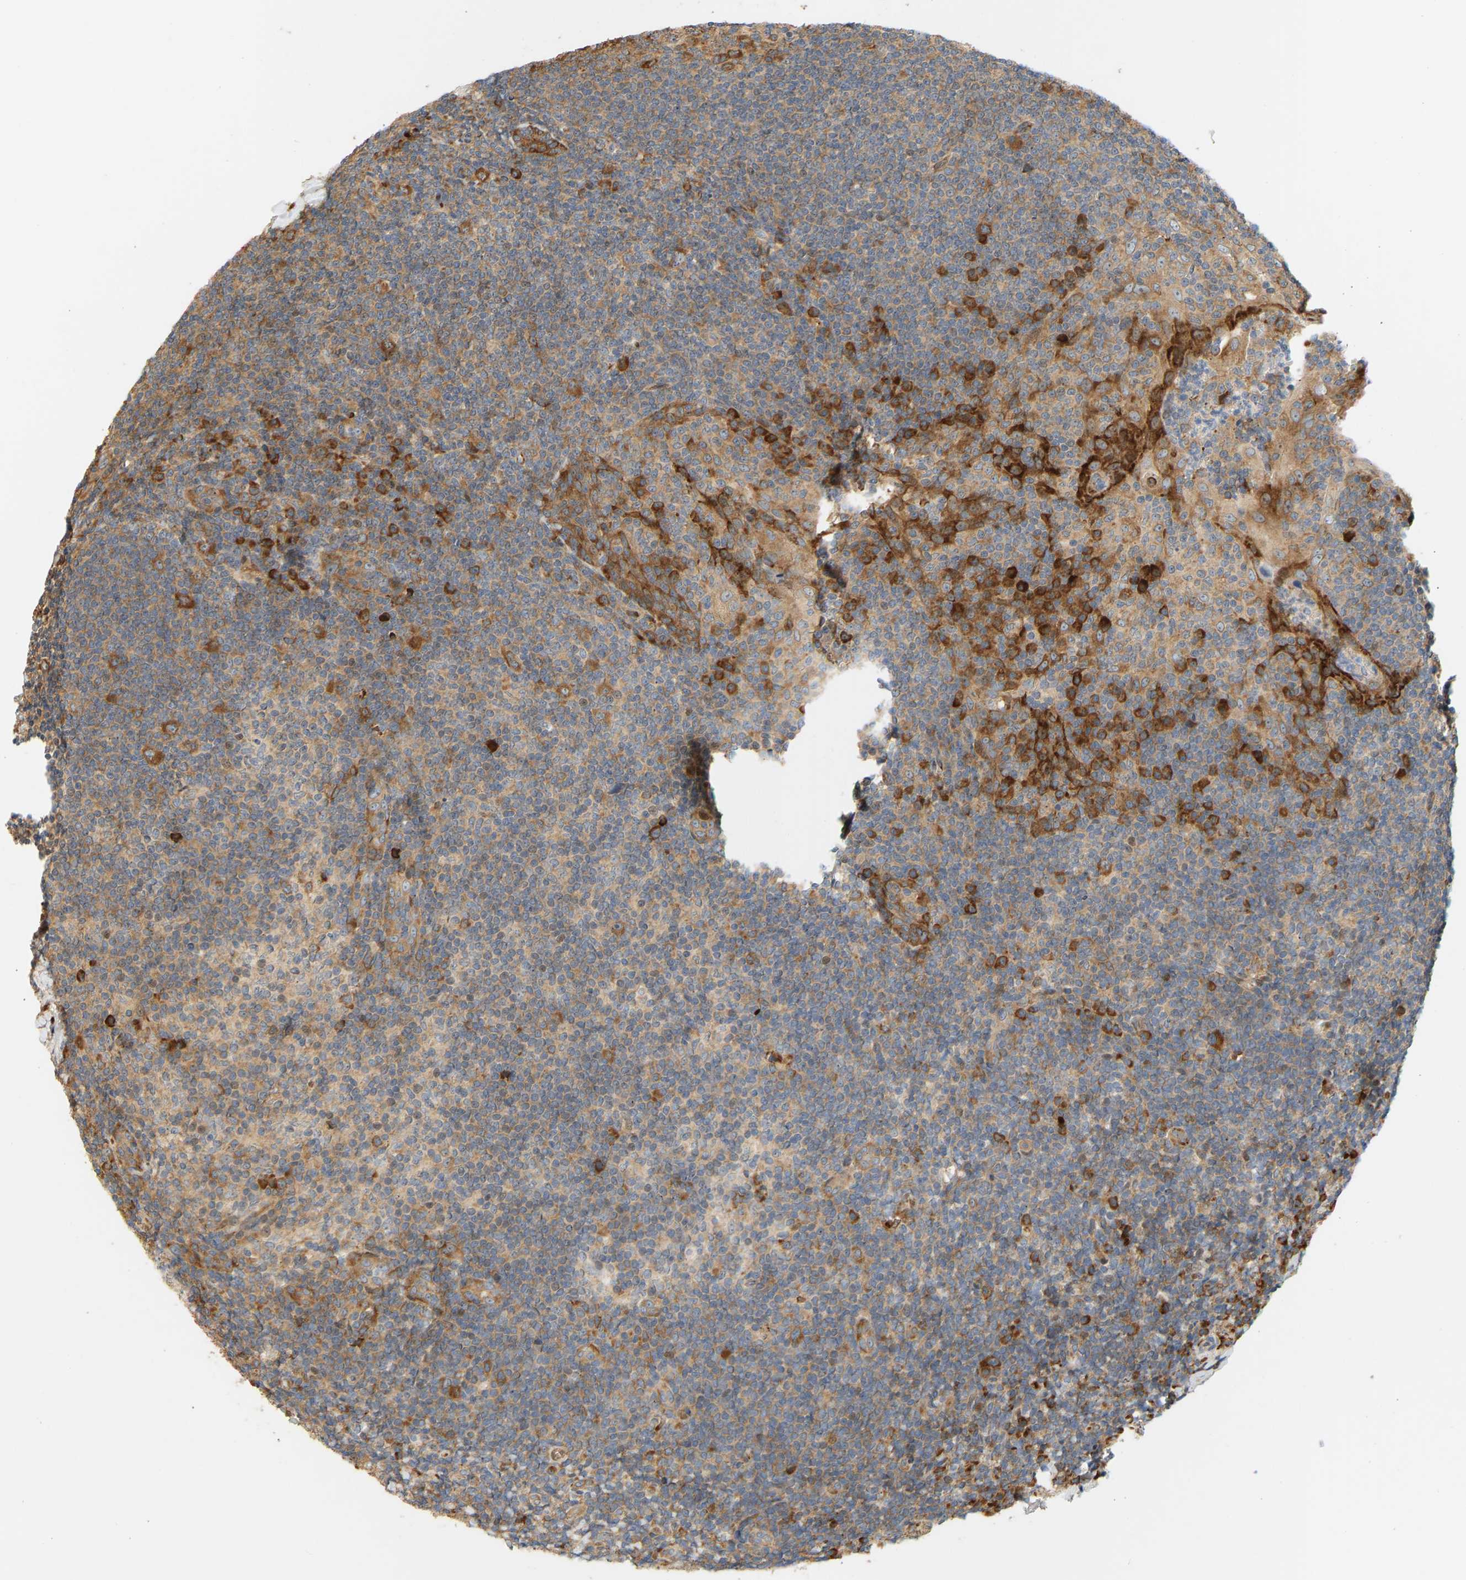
{"staining": {"intensity": "moderate", "quantity": ">75%", "location": "cytoplasmic/membranous"}, "tissue": "tonsil", "cell_type": "Germinal center cells", "image_type": "normal", "snomed": [{"axis": "morphology", "description": "Normal tissue, NOS"}, {"axis": "topography", "description": "Tonsil"}], "caption": "Tonsil stained with immunohistochemistry reveals moderate cytoplasmic/membranous expression in about >75% of germinal center cells. The staining is performed using DAB (3,3'-diaminobenzidine) brown chromogen to label protein expression. The nuclei are counter-stained blue using hematoxylin.", "gene": "RPS14", "patient": {"sex": "male", "age": 37}}